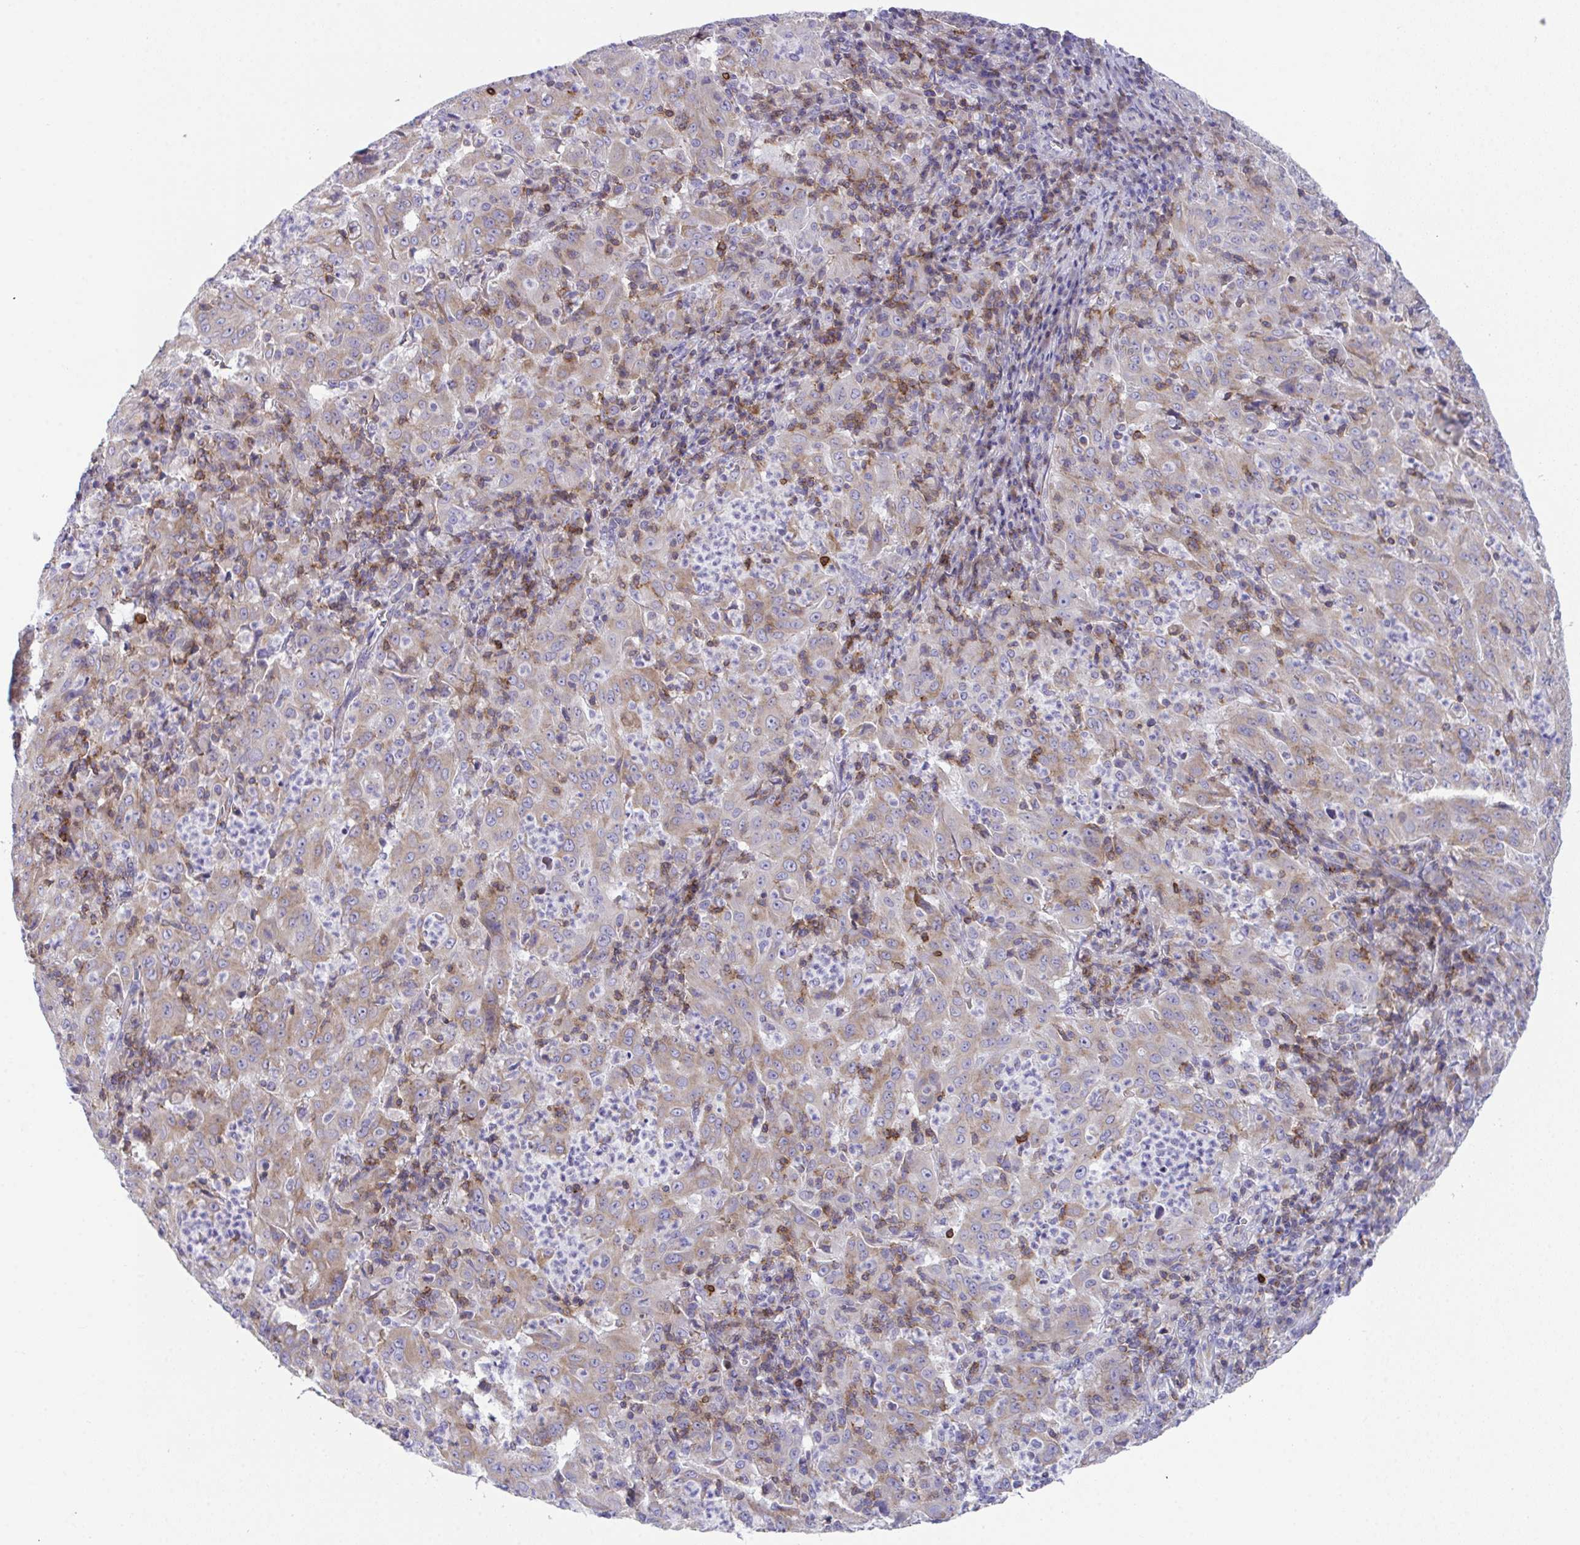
{"staining": {"intensity": "weak", "quantity": "25%-75%", "location": "cytoplasmic/membranous"}, "tissue": "pancreatic cancer", "cell_type": "Tumor cells", "image_type": "cancer", "snomed": [{"axis": "morphology", "description": "Adenocarcinoma, NOS"}, {"axis": "topography", "description": "Pancreas"}], "caption": "A micrograph showing weak cytoplasmic/membranous positivity in about 25%-75% of tumor cells in pancreatic cancer, as visualized by brown immunohistochemical staining.", "gene": "MIA3", "patient": {"sex": "male", "age": 63}}